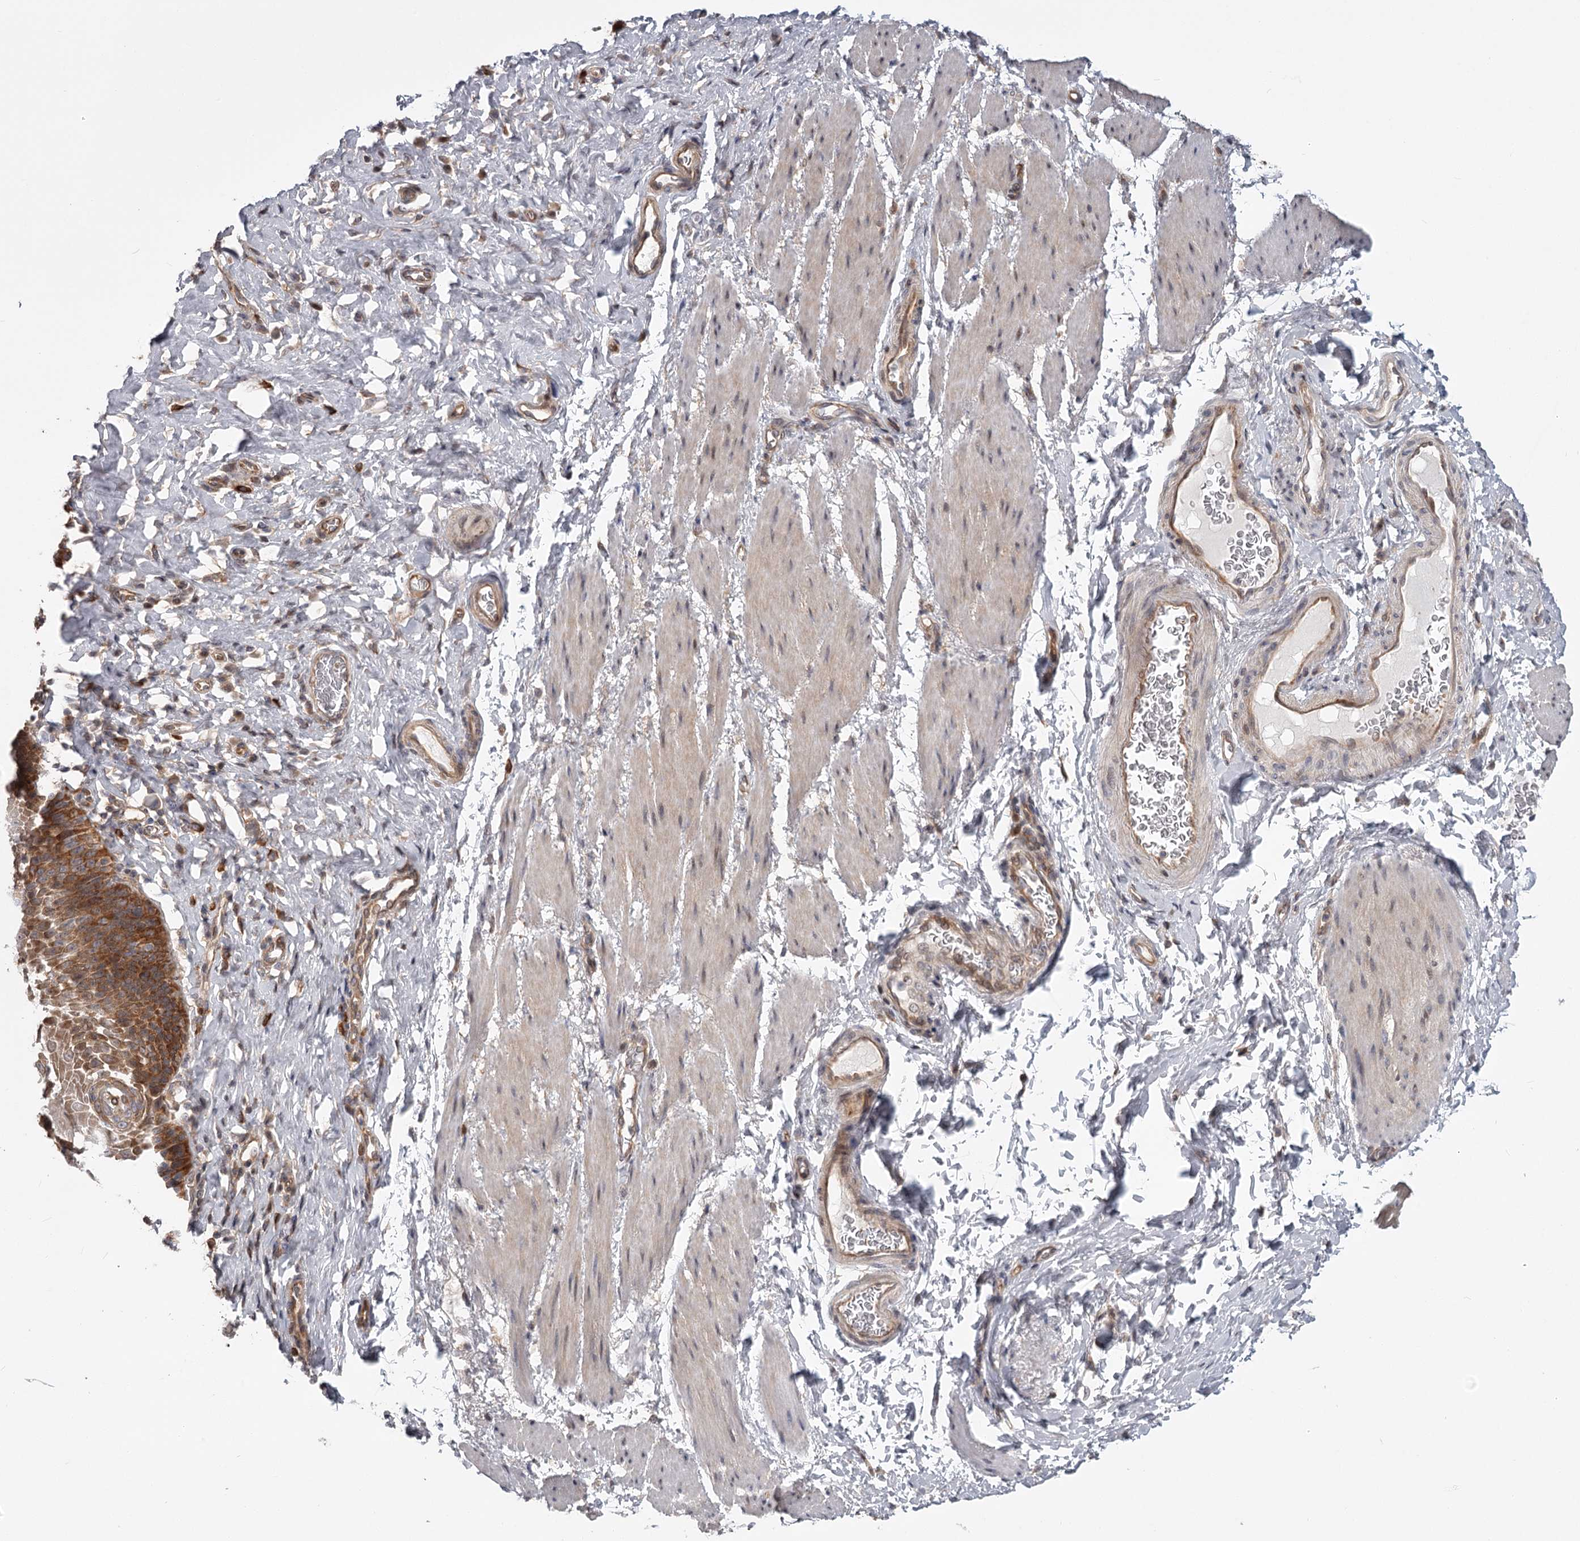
{"staining": {"intensity": "strong", "quantity": "25%-75%", "location": "cytoplasmic/membranous,nuclear"}, "tissue": "esophagus", "cell_type": "Squamous epithelial cells", "image_type": "normal", "snomed": [{"axis": "morphology", "description": "Normal tissue, NOS"}, {"axis": "topography", "description": "Esophagus"}], "caption": "A brown stain shows strong cytoplasmic/membranous,nuclear staining of a protein in squamous epithelial cells of normal human esophagus.", "gene": "CCNG2", "patient": {"sex": "female", "age": 61}}